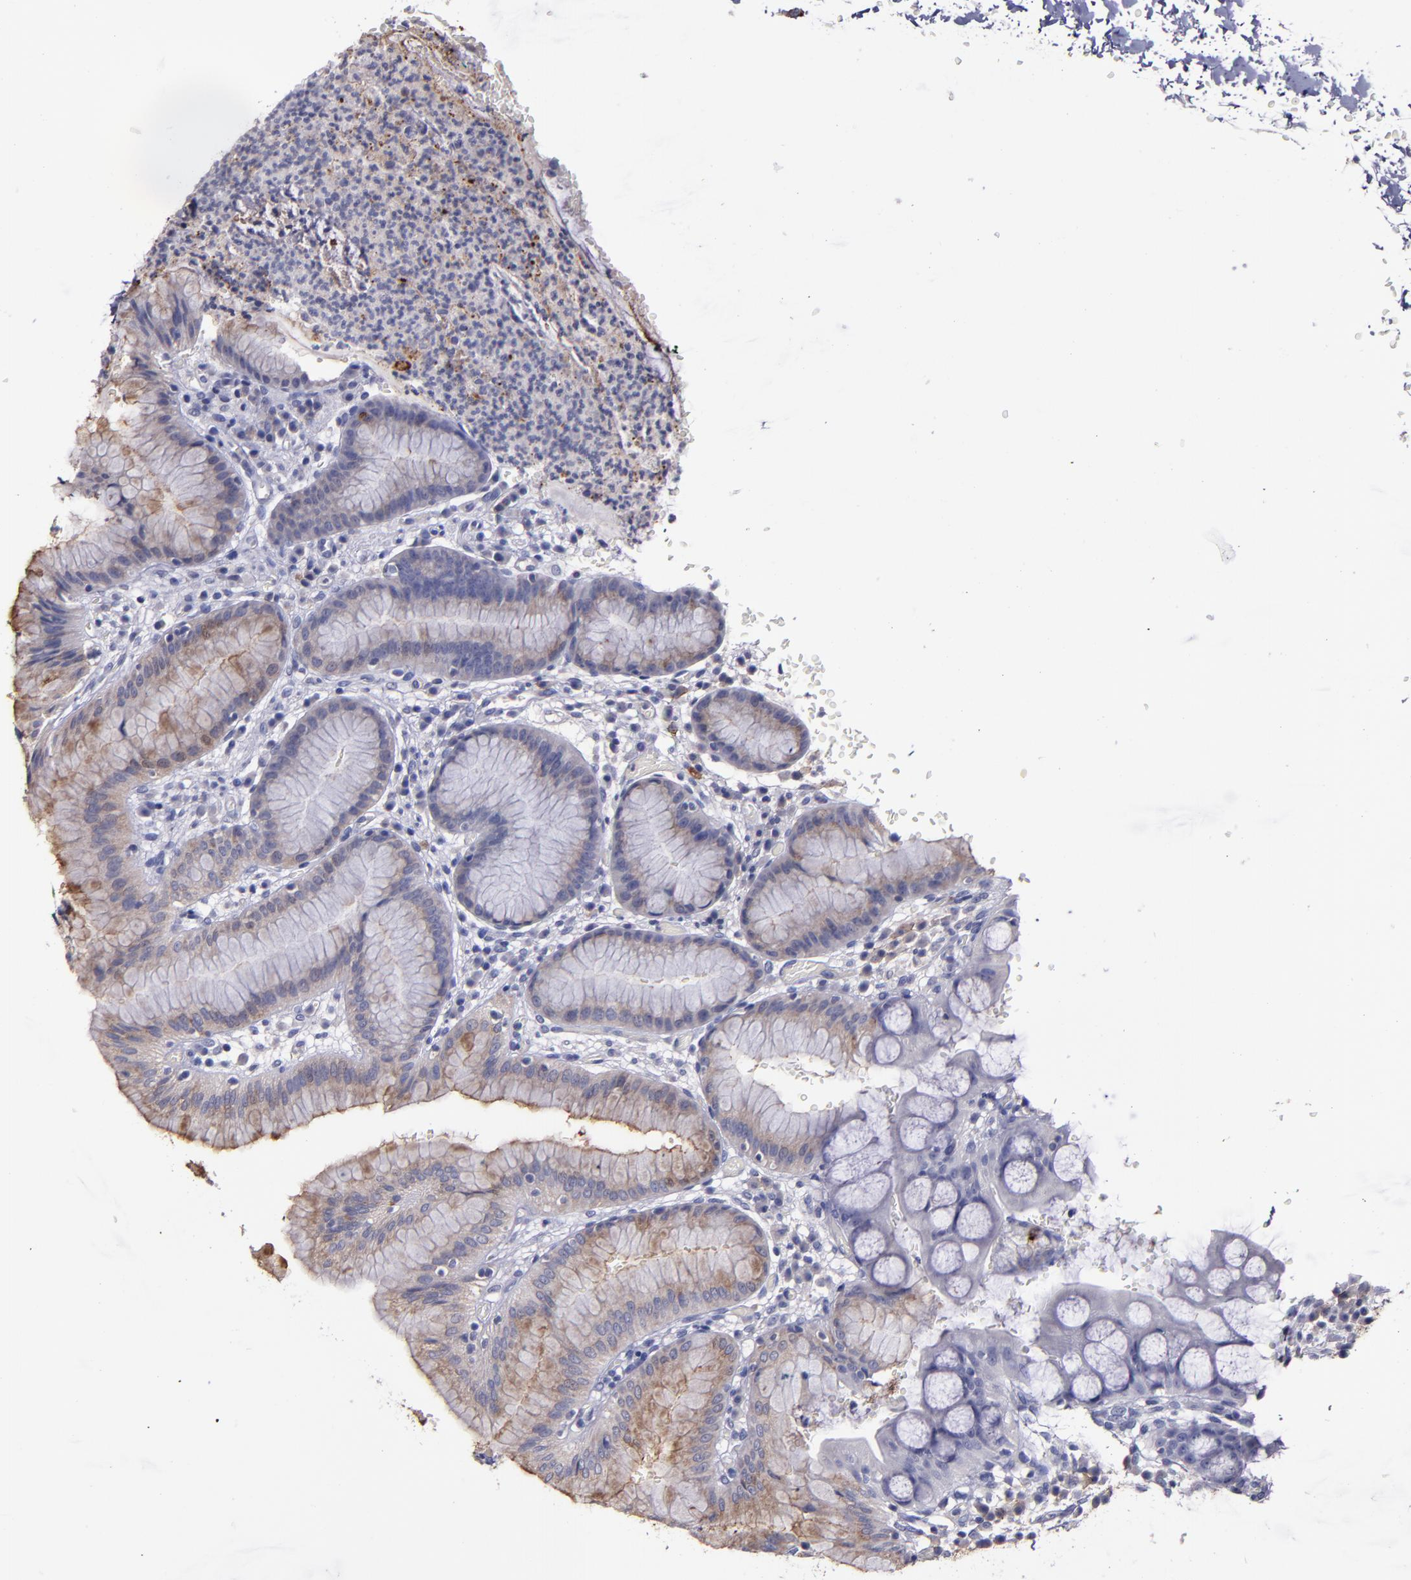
{"staining": {"intensity": "strong", "quantity": ">75%", "location": "cytoplasmic/membranous"}, "tissue": "stomach", "cell_type": "Glandular cells", "image_type": "normal", "snomed": [{"axis": "morphology", "description": "Normal tissue, NOS"}, {"axis": "morphology", "description": "Inflammation, NOS"}, {"axis": "topography", "description": "Stomach, lower"}], "caption": "High-power microscopy captured an IHC histopathology image of unremarkable stomach, revealing strong cytoplasmic/membranous staining in about >75% of glandular cells.", "gene": "MFGE8", "patient": {"sex": "male", "age": 59}}